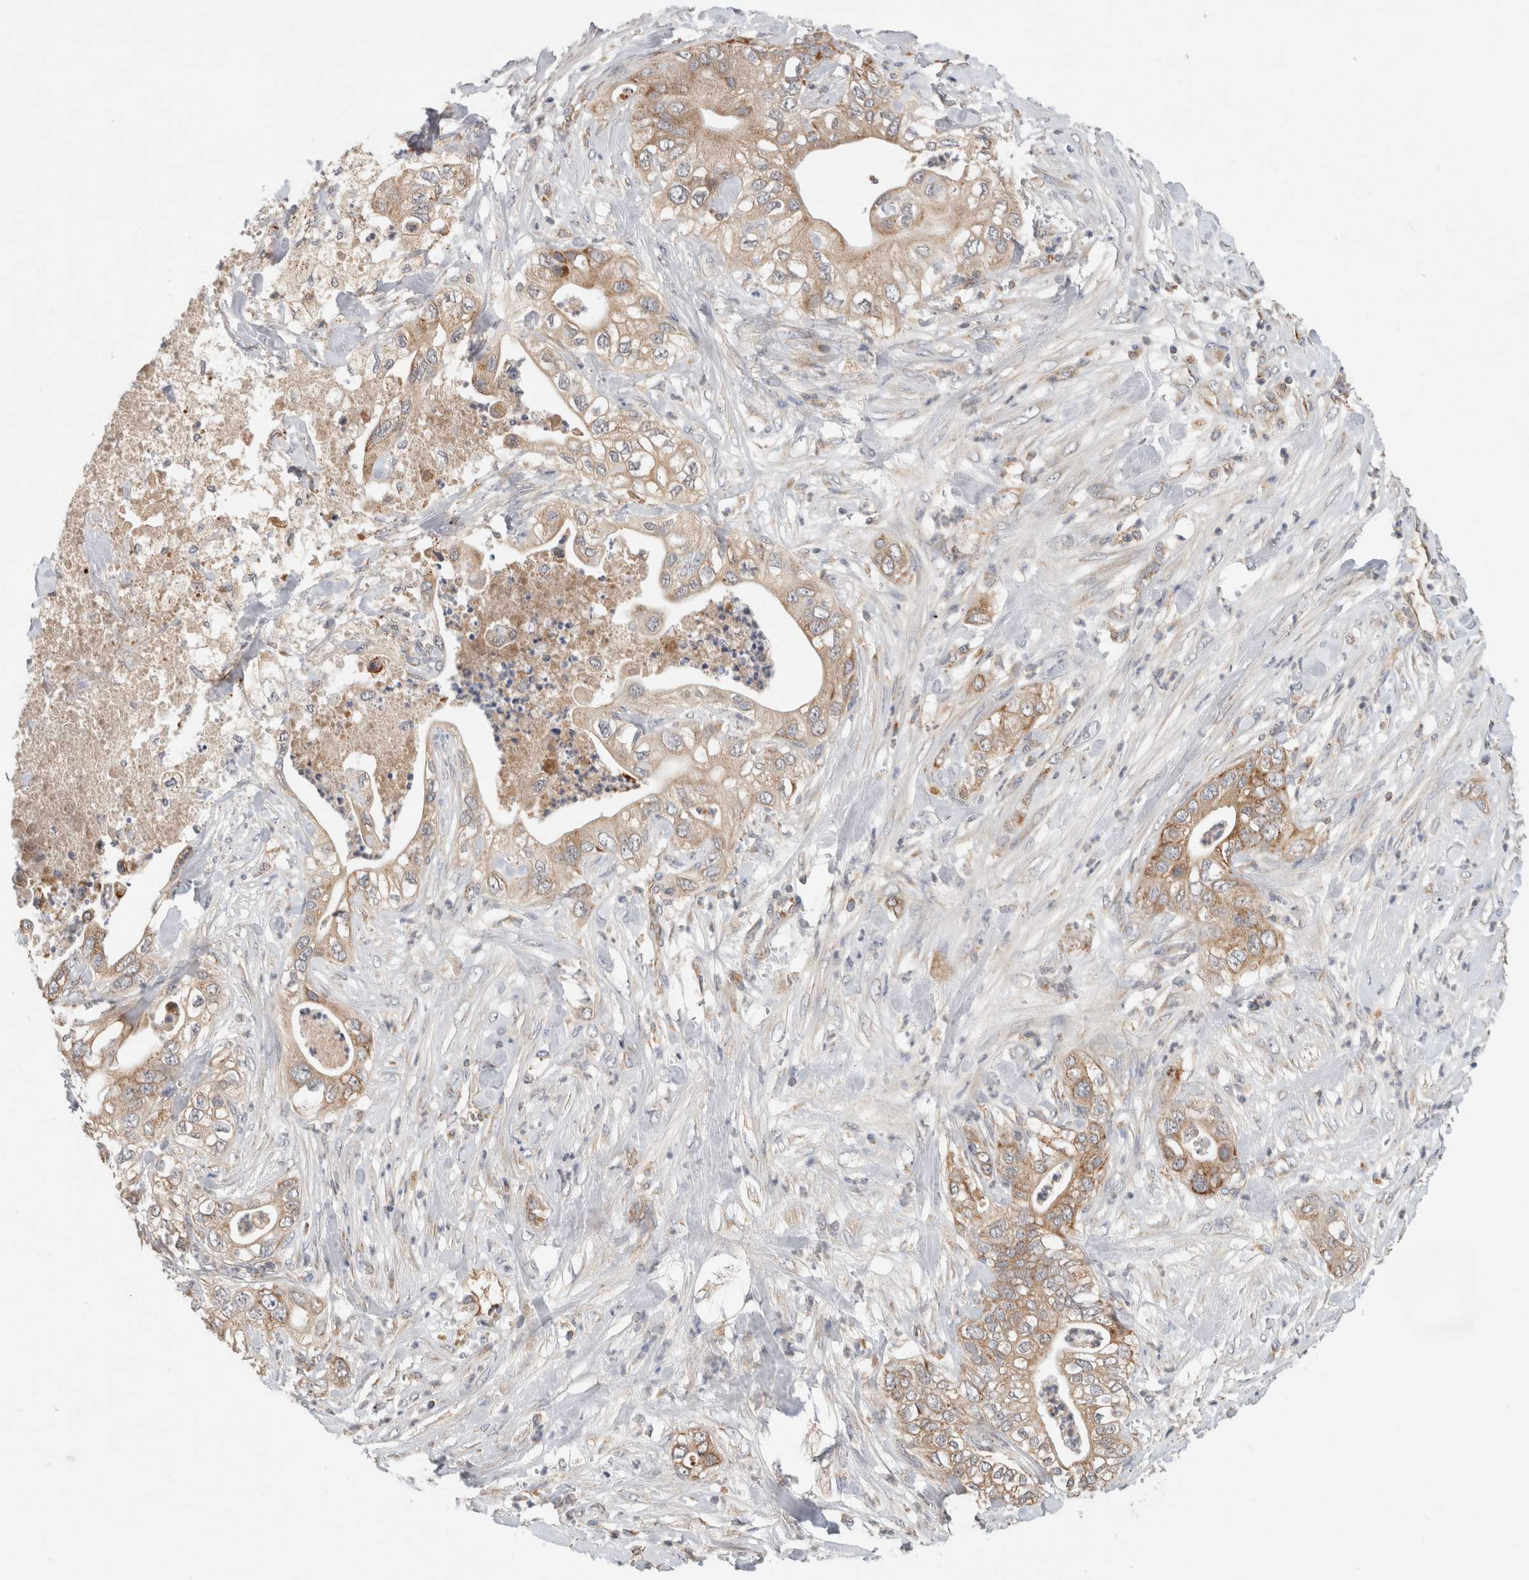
{"staining": {"intensity": "weak", "quantity": ">75%", "location": "cytoplasmic/membranous"}, "tissue": "pancreatic cancer", "cell_type": "Tumor cells", "image_type": "cancer", "snomed": [{"axis": "morphology", "description": "Adenocarcinoma, NOS"}, {"axis": "topography", "description": "Pancreas"}], "caption": "High-magnification brightfield microscopy of pancreatic adenocarcinoma stained with DAB (3,3'-diaminobenzidine) (brown) and counterstained with hematoxylin (blue). tumor cells exhibit weak cytoplasmic/membranous expression is present in about>75% of cells.", "gene": "AMPD1", "patient": {"sex": "female", "age": 78}}